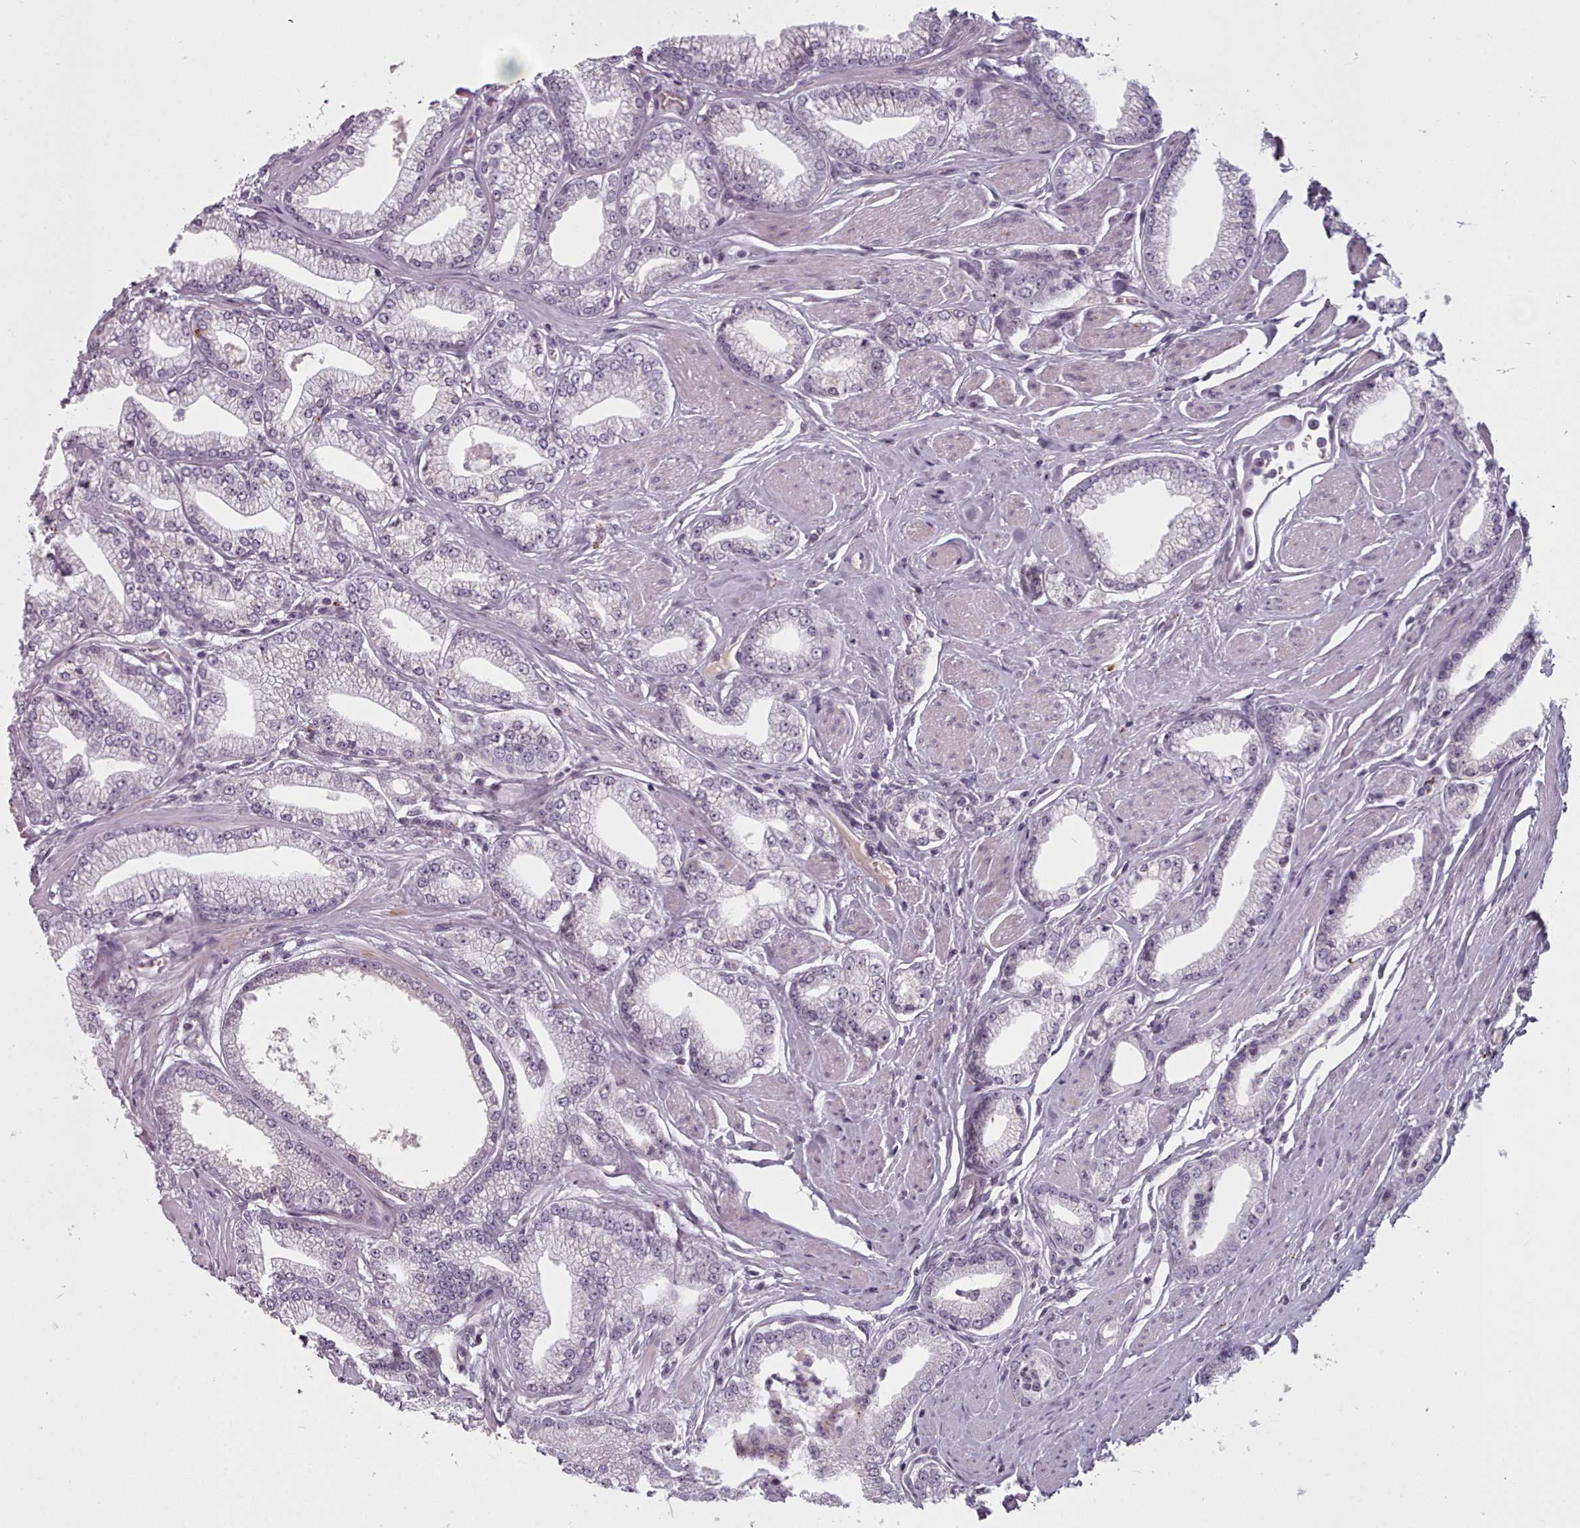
{"staining": {"intensity": "negative", "quantity": "none", "location": "none"}, "tissue": "prostate cancer", "cell_type": "Tumor cells", "image_type": "cancer", "snomed": [{"axis": "morphology", "description": "Adenocarcinoma, High grade"}, {"axis": "topography", "description": "Prostate"}], "caption": "This is an immunohistochemistry micrograph of adenocarcinoma (high-grade) (prostate). There is no staining in tumor cells.", "gene": "PBX4", "patient": {"sex": "male", "age": 67}}